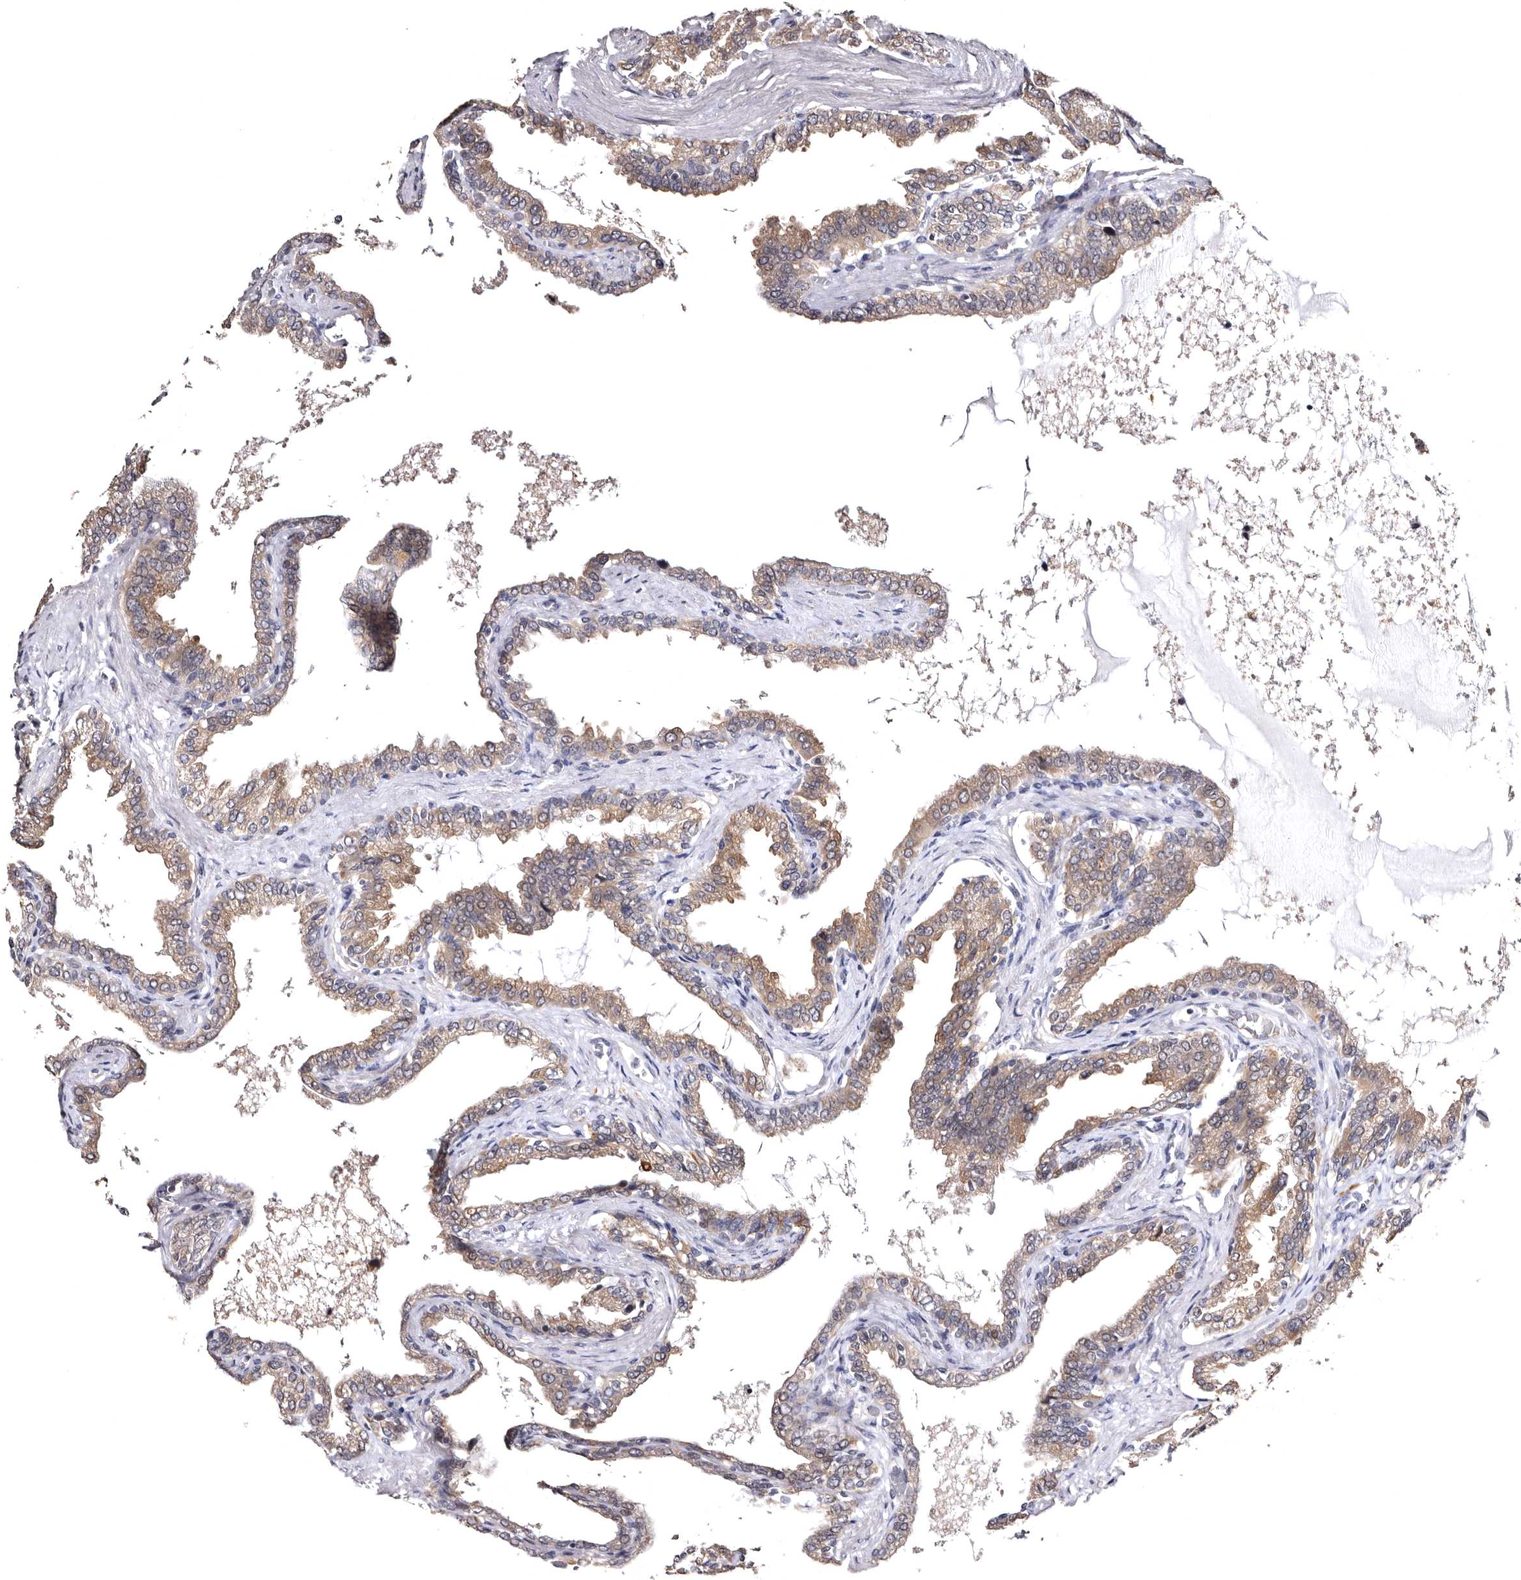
{"staining": {"intensity": "moderate", "quantity": ">75%", "location": "cytoplasmic/membranous"}, "tissue": "seminal vesicle", "cell_type": "Glandular cells", "image_type": "normal", "snomed": [{"axis": "morphology", "description": "Normal tissue, NOS"}, {"axis": "topography", "description": "Seminal veicle"}], "caption": "Normal seminal vesicle was stained to show a protein in brown. There is medium levels of moderate cytoplasmic/membranous staining in approximately >75% of glandular cells. Ihc stains the protein of interest in brown and the nuclei are stained blue.", "gene": "FAM91A1", "patient": {"sex": "male", "age": 46}}